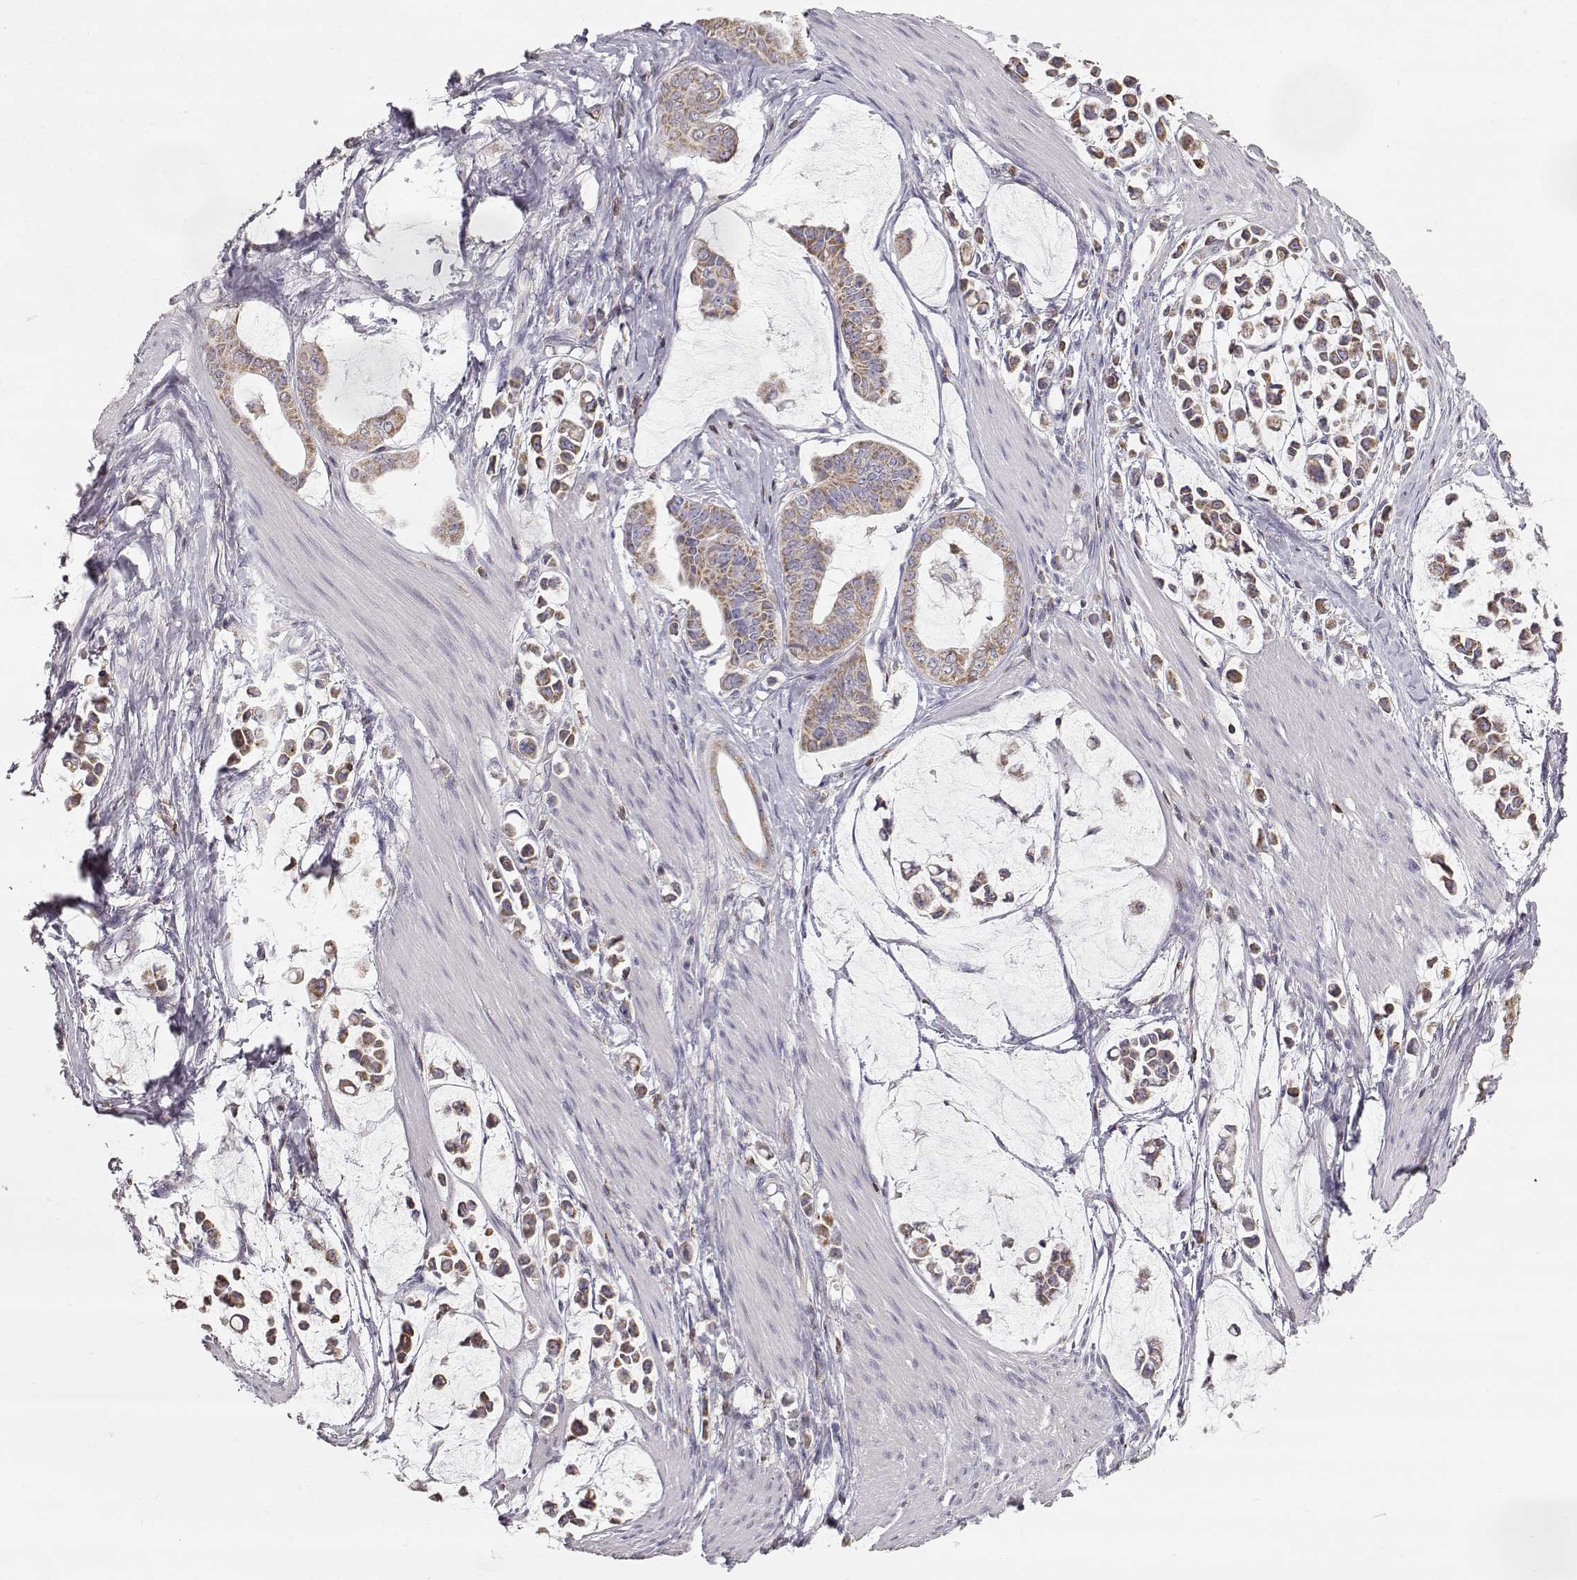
{"staining": {"intensity": "moderate", "quantity": ">75%", "location": "cytoplasmic/membranous"}, "tissue": "stomach cancer", "cell_type": "Tumor cells", "image_type": "cancer", "snomed": [{"axis": "morphology", "description": "Adenocarcinoma, NOS"}, {"axis": "topography", "description": "Stomach"}], "caption": "Immunohistochemical staining of stomach cancer (adenocarcinoma) shows medium levels of moderate cytoplasmic/membranous protein expression in approximately >75% of tumor cells. The staining is performed using DAB (3,3'-diaminobenzidine) brown chromogen to label protein expression. The nuclei are counter-stained blue using hematoxylin.", "gene": "GRAP2", "patient": {"sex": "male", "age": 82}}